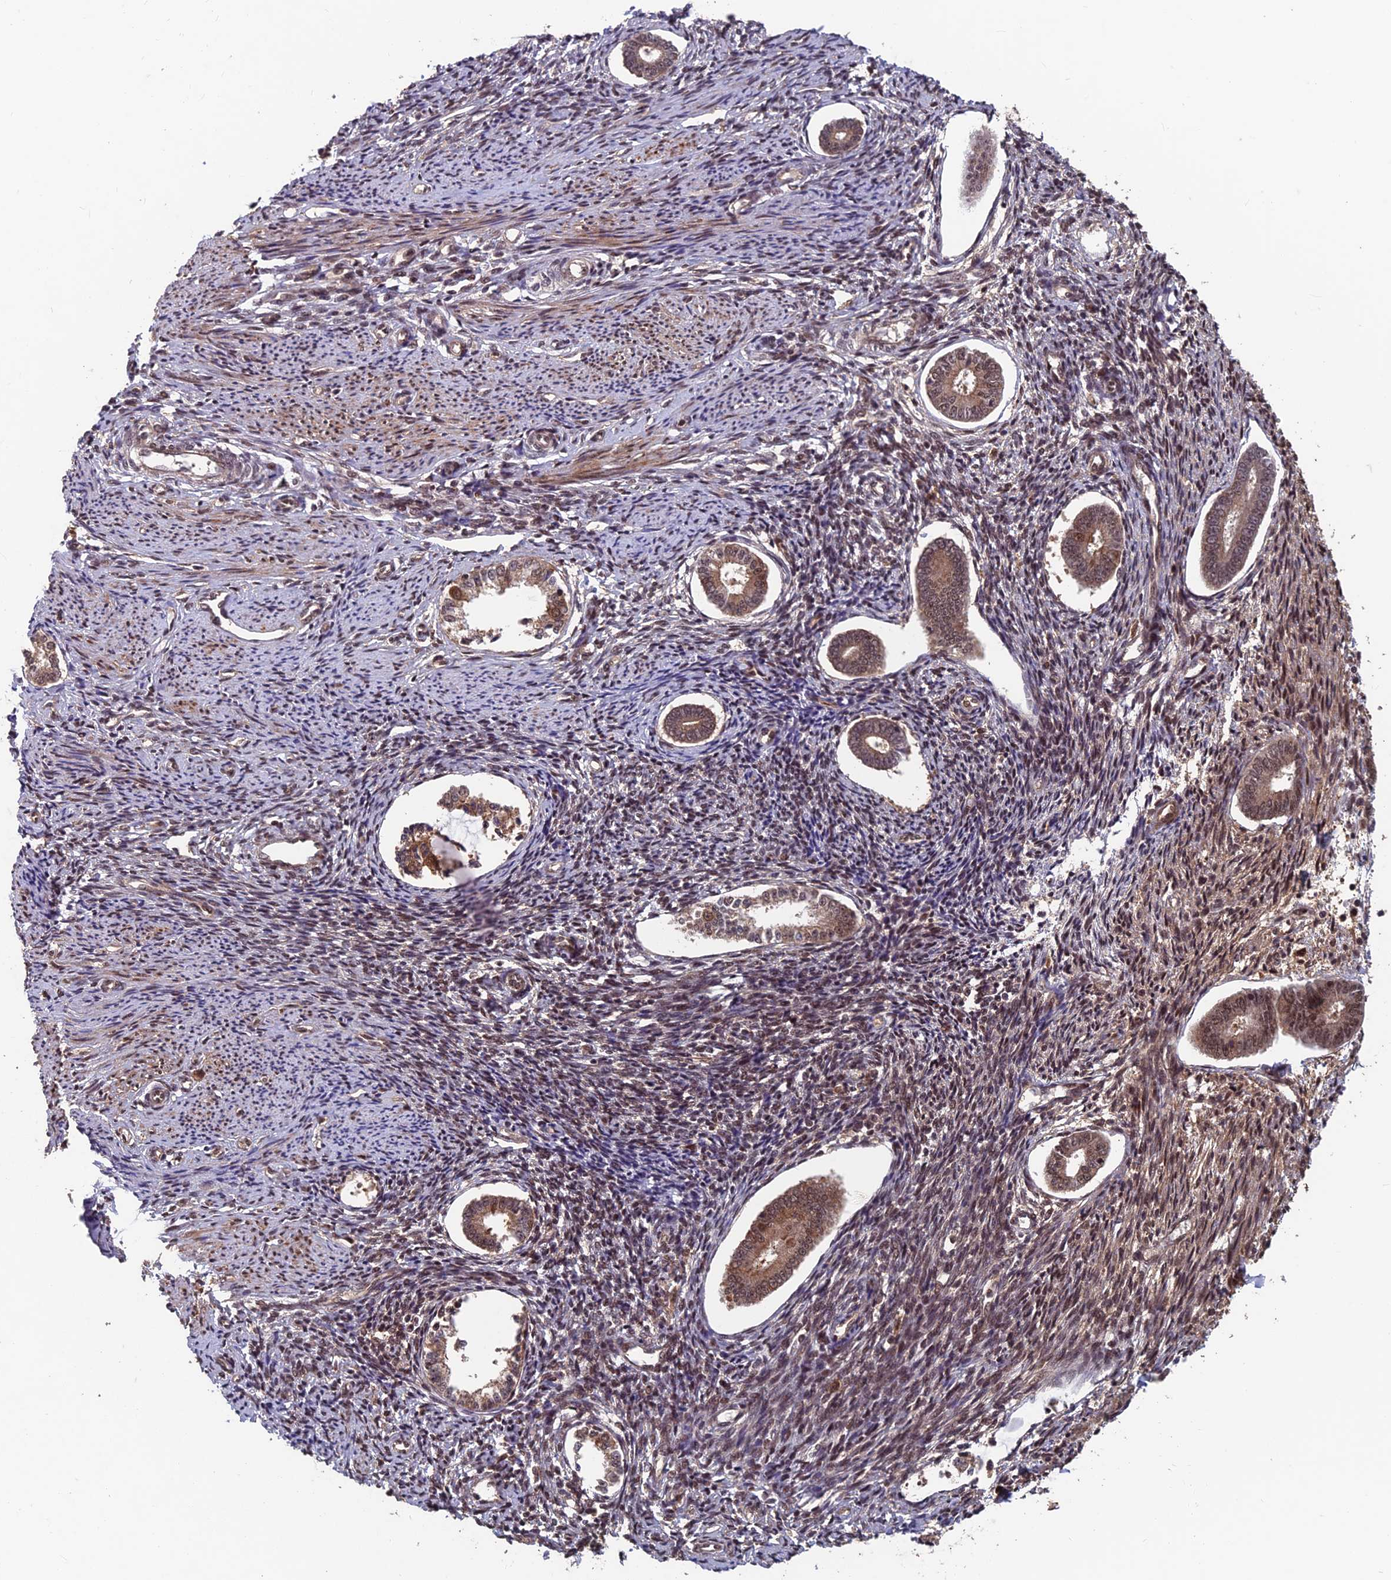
{"staining": {"intensity": "moderate", "quantity": ">75%", "location": "cytoplasmic/membranous,nuclear"}, "tissue": "endometrium", "cell_type": "Cells in endometrial stroma", "image_type": "normal", "snomed": [{"axis": "morphology", "description": "Normal tissue, NOS"}, {"axis": "topography", "description": "Endometrium"}], "caption": "Immunohistochemistry staining of normal endometrium, which displays medium levels of moderate cytoplasmic/membranous,nuclear positivity in about >75% of cells in endometrial stroma indicating moderate cytoplasmic/membranous,nuclear protein staining. The staining was performed using DAB (3,3'-diaminobenzidine) (brown) for protein detection and nuclei were counterstained in hematoxylin (blue).", "gene": "FAM53C", "patient": {"sex": "female", "age": 56}}